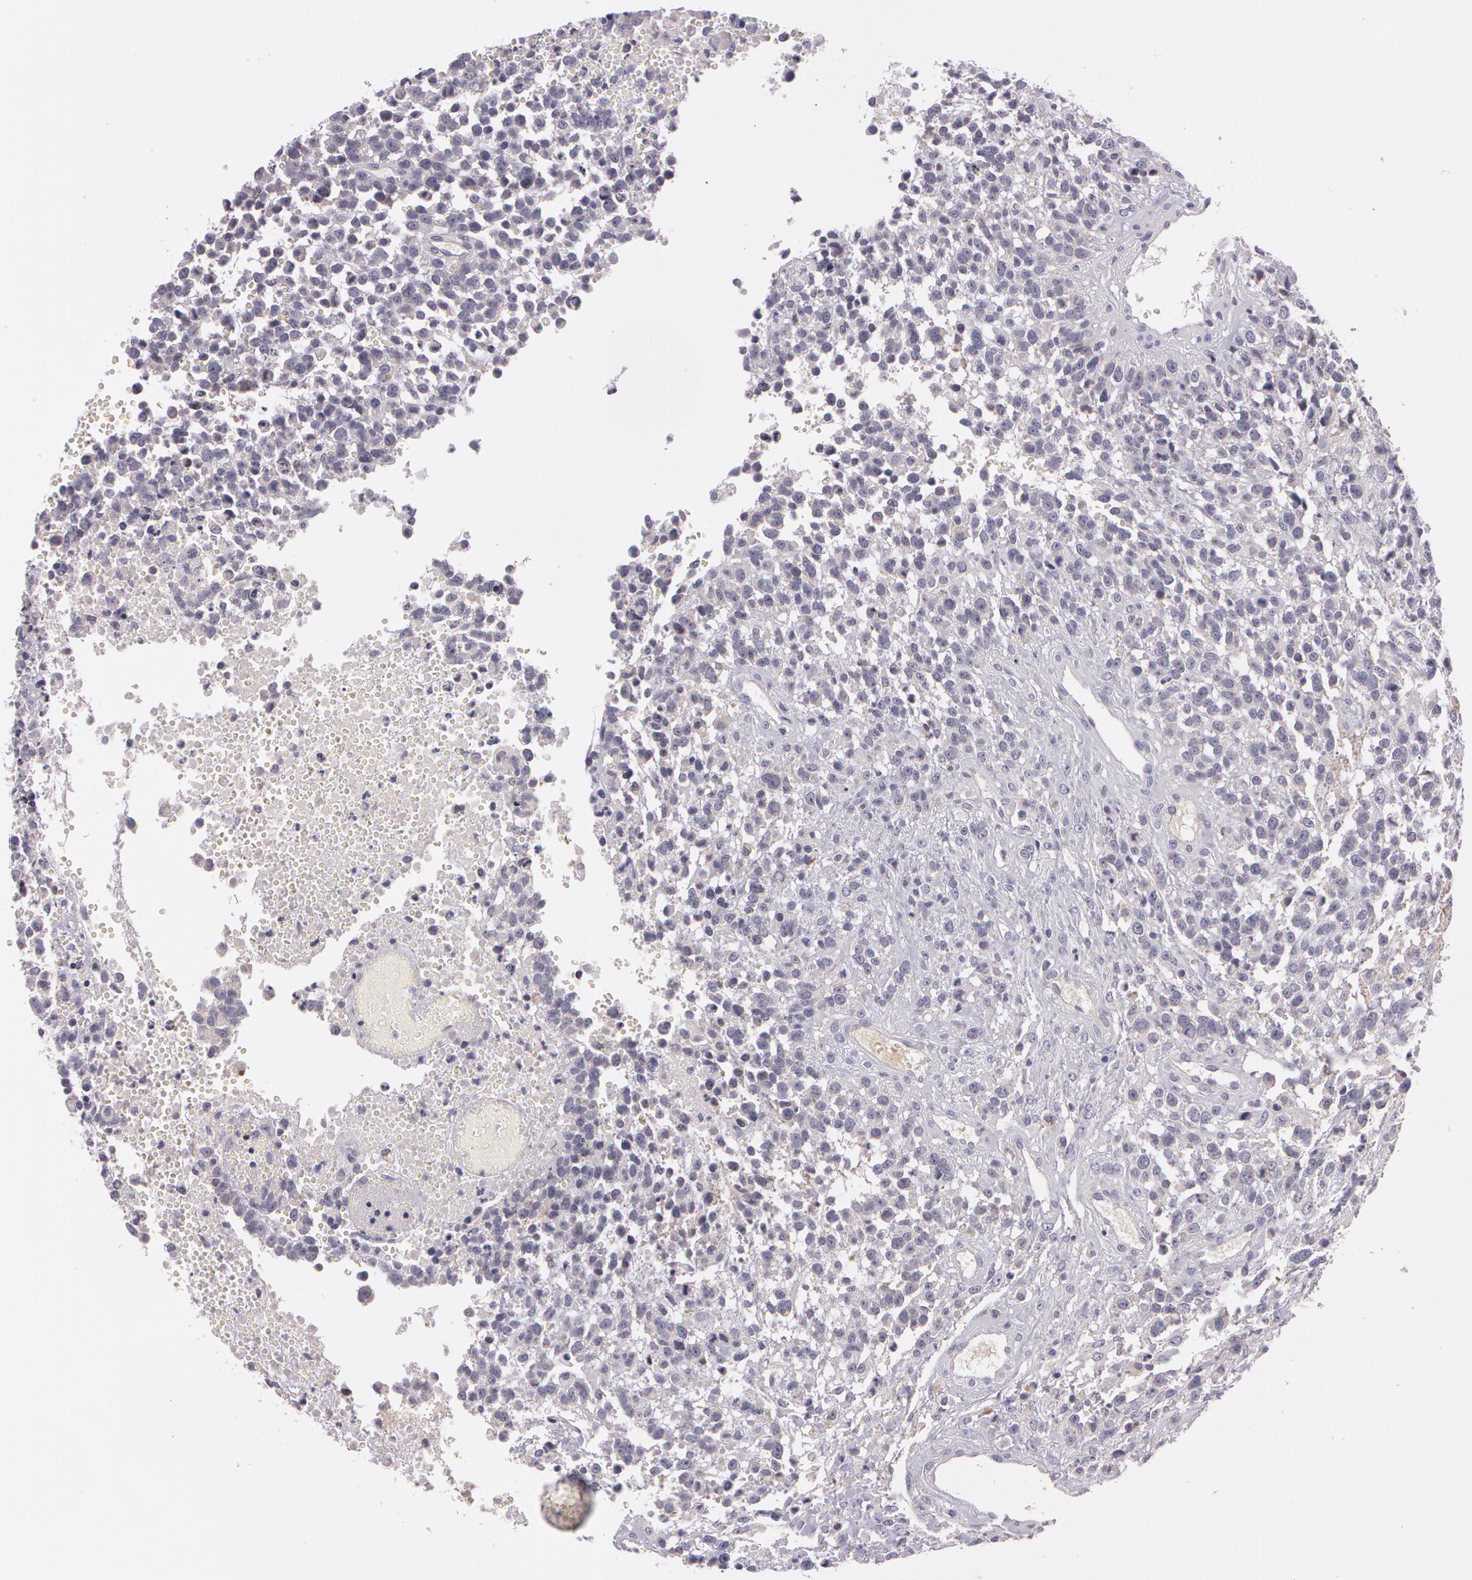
{"staining": {"intensity": "negative", "quantity": "none", "location": "none"}, "tissue": "glioma", "cell_type": "Tumor cells", "image_type": "cancer", "snomed": [{"axis": "morphology", "description": "Glioma, malignant, High grade"}, {"axis": "topography", "description": "Brain"}], "caption": "Human glioma stained for a protein using IHC reveals no positivity in tumor cells.", "gene": "MXRA5", "patient": {"sex": "male", "age": 66}}